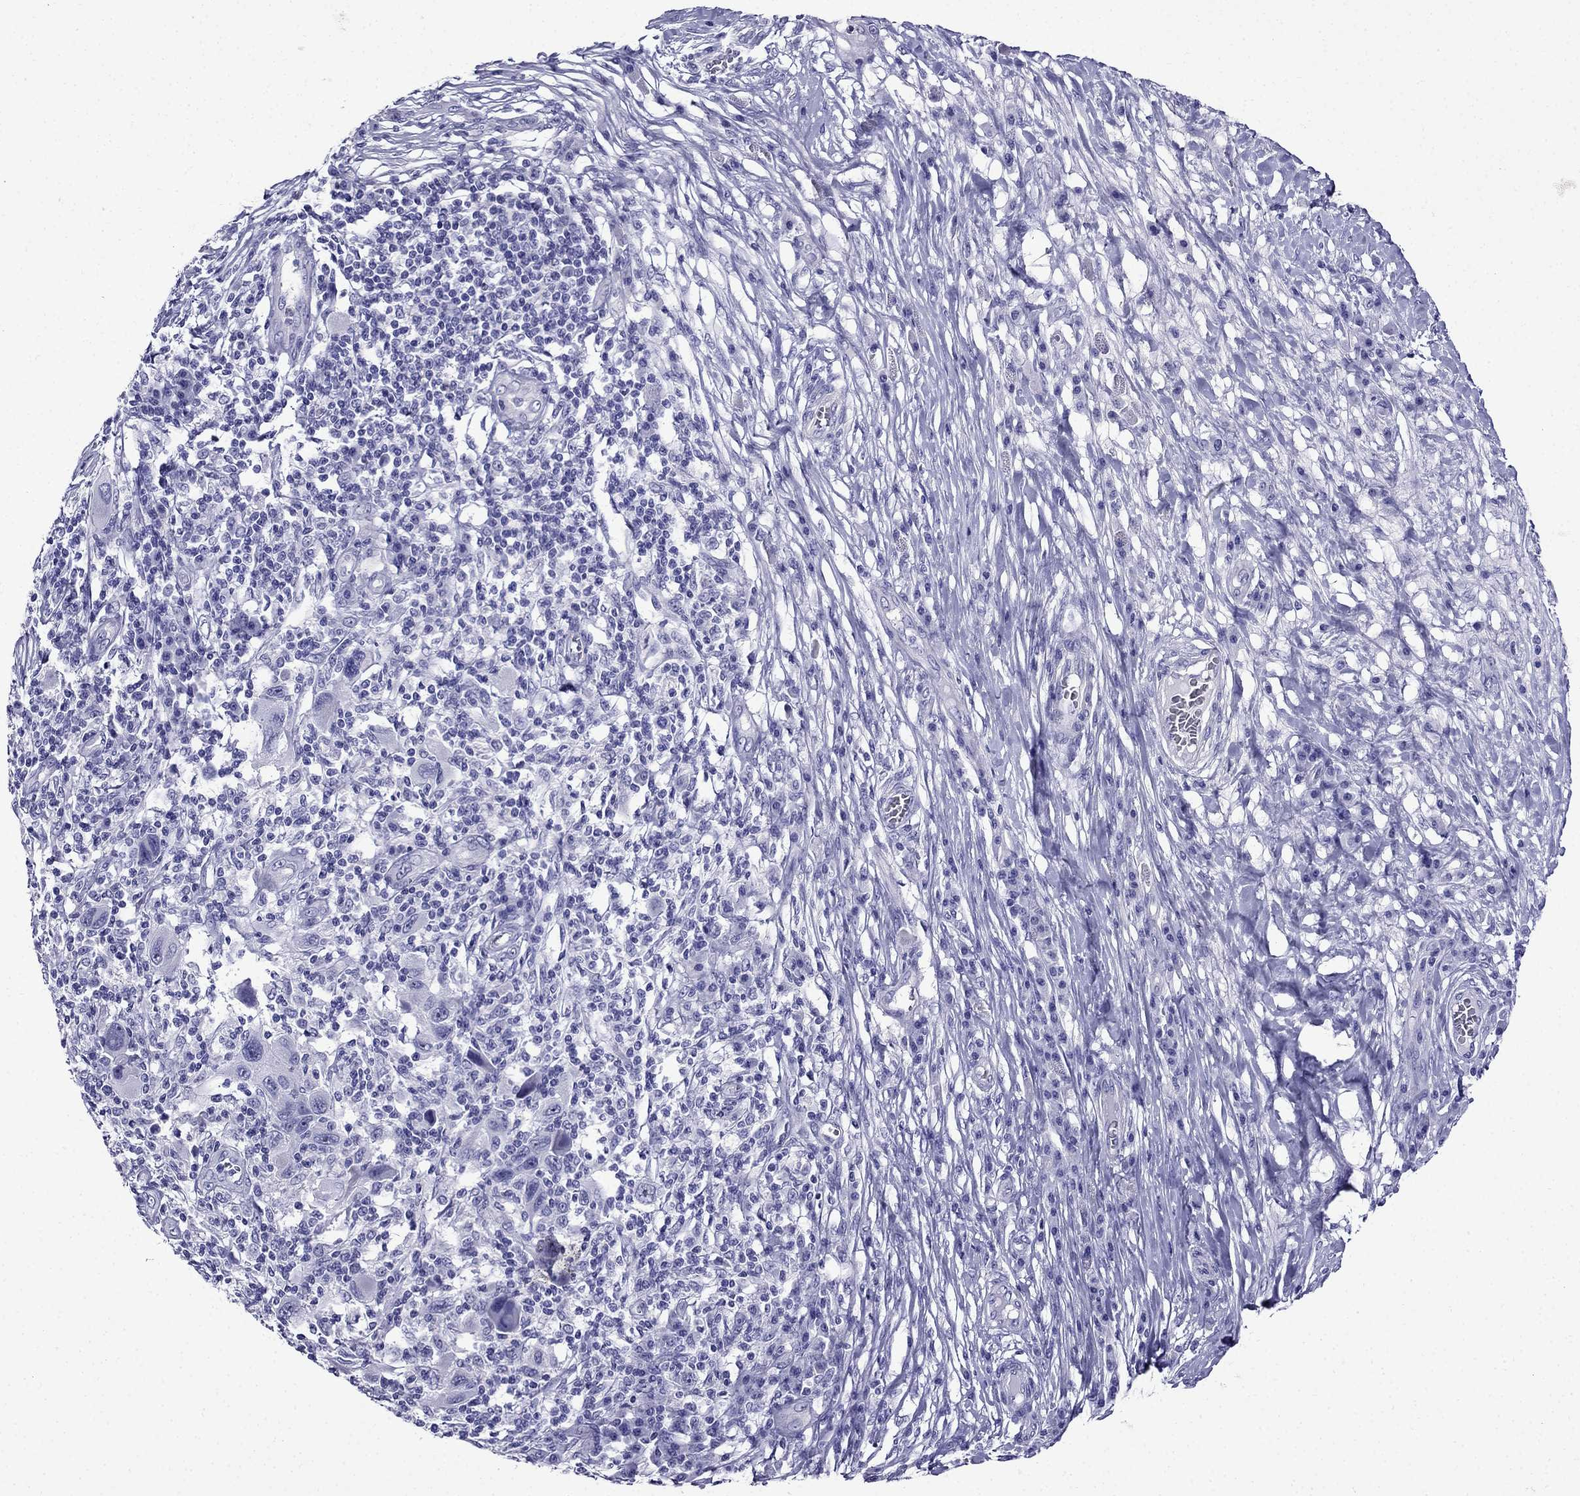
{"staining": {"intensity": "negative", "quantity": "none", "location": "none"}, "tissue": "melanoma", "cell_type": "Tumor cells", "image_type": "cancer", "snomed": [{"axis": "morphology", "description": "Malignant melanoma, NOS"}, {"axis": "topography", "description": "Skin"}], "caption": "The immunohistochemistry photomicrograph has no significant staining in tumor cells of malignant melanoma tissue. Brightfield microscopy of IHC stained with DAB (3,3'-diaminobenzidine) (brown) and hematoxylin (blue), captured at high magnification.", "gene": "ERC2", "patient": {"sex": "male", "age": 53}}